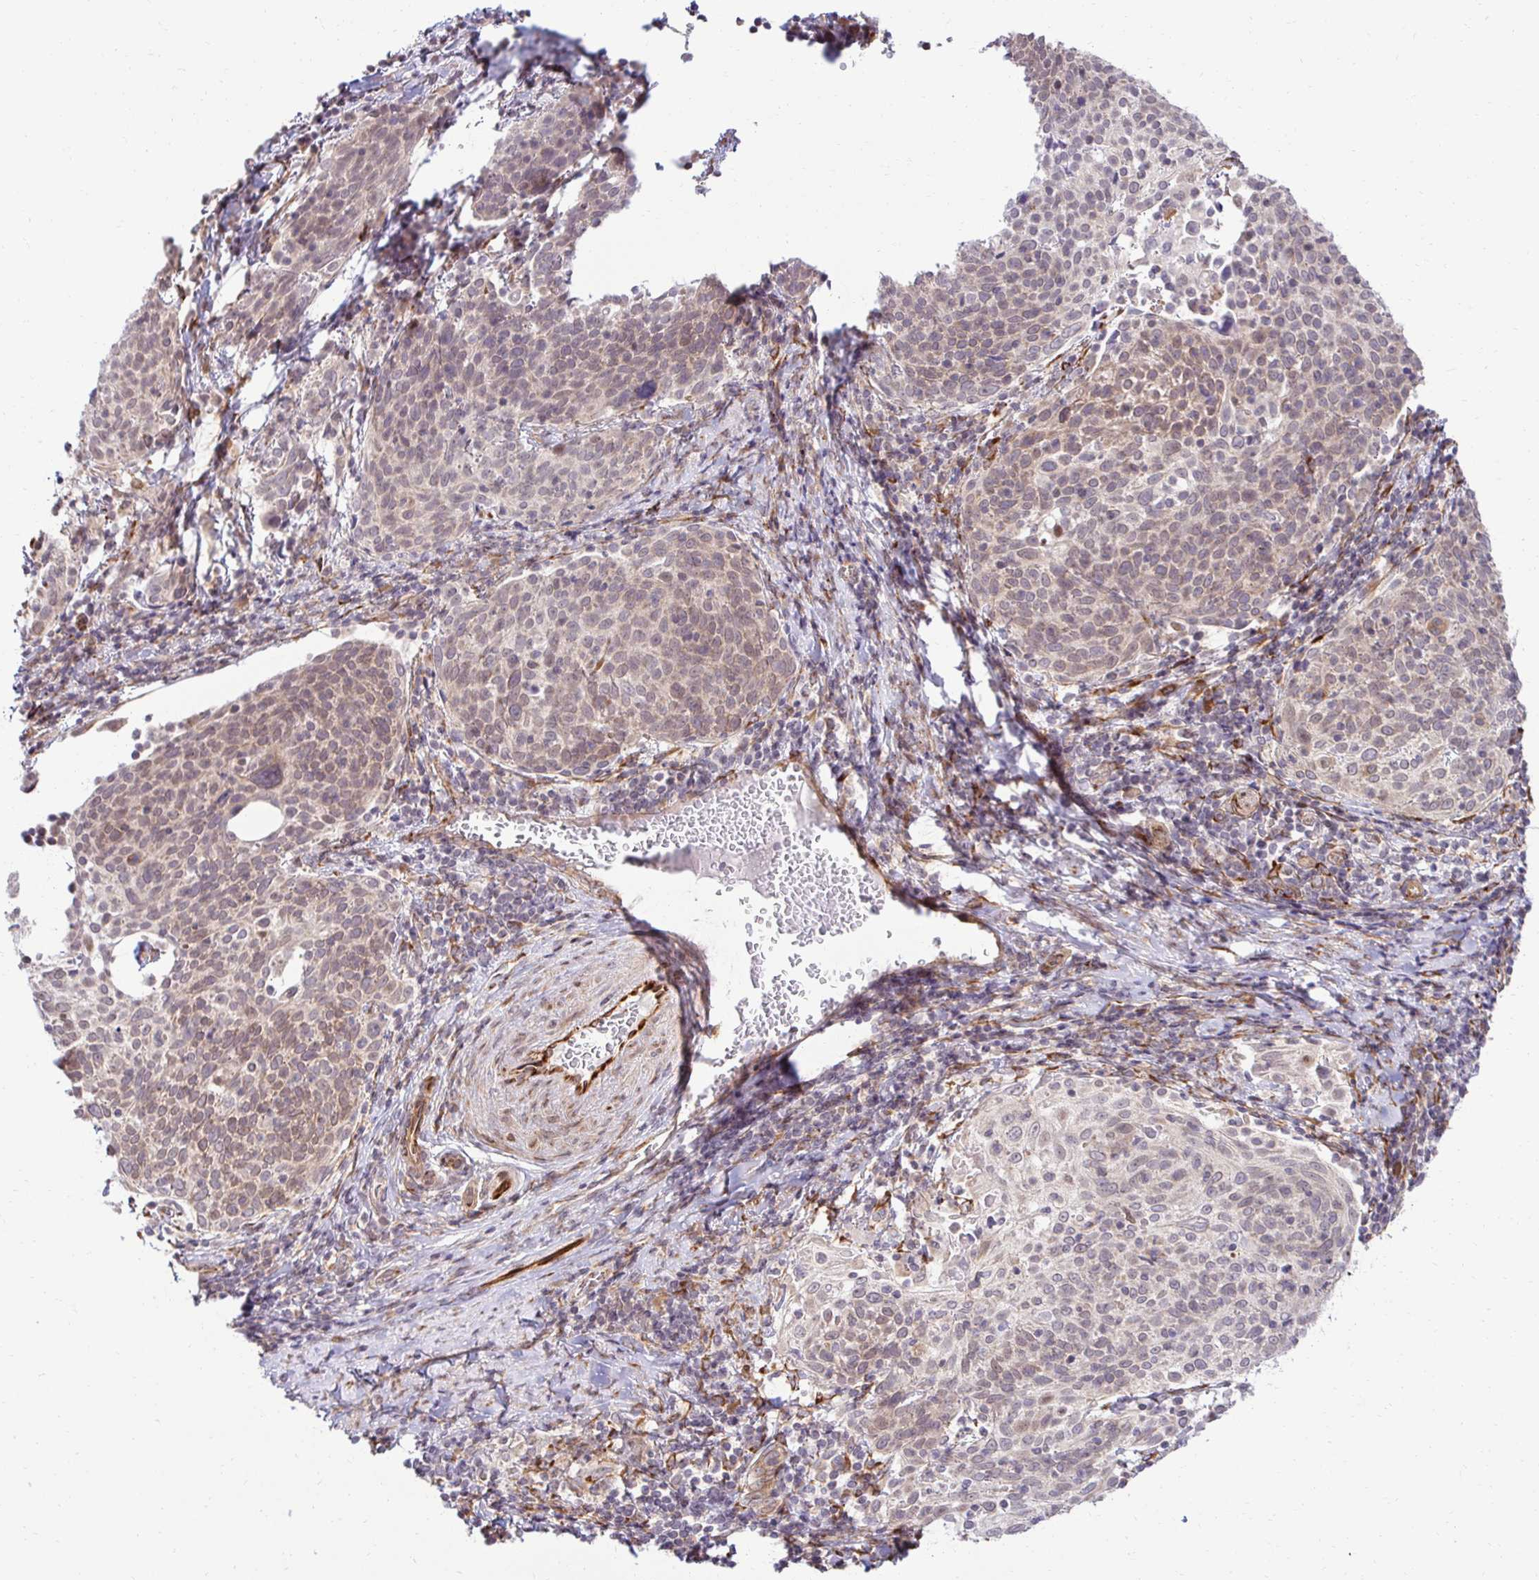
{"staining": {"intensity": "weak", "quantity": "25%-75%", "location": "cytoplasmic/membranous,nuclear"}, "tissue": "cervical cancer", "cell_type": "Tumor cells", "image_type": "cancer", "snomed": [{"axis": "morphology", "description": "Squamous cell carcinoma, NOS"}, {"axis": "topography", "description": "Cervix"}], "caption": "IHC photomicrograph of human squamous cell carcinoma (cervical) stained for a protein (brown), which shows low levels of weak cytoplasmic/membranous and nuclear positivity in about 25%-75% of tumor cells.", "gene": "HPS1", "patient": {"sex": "female", "age": 61}}